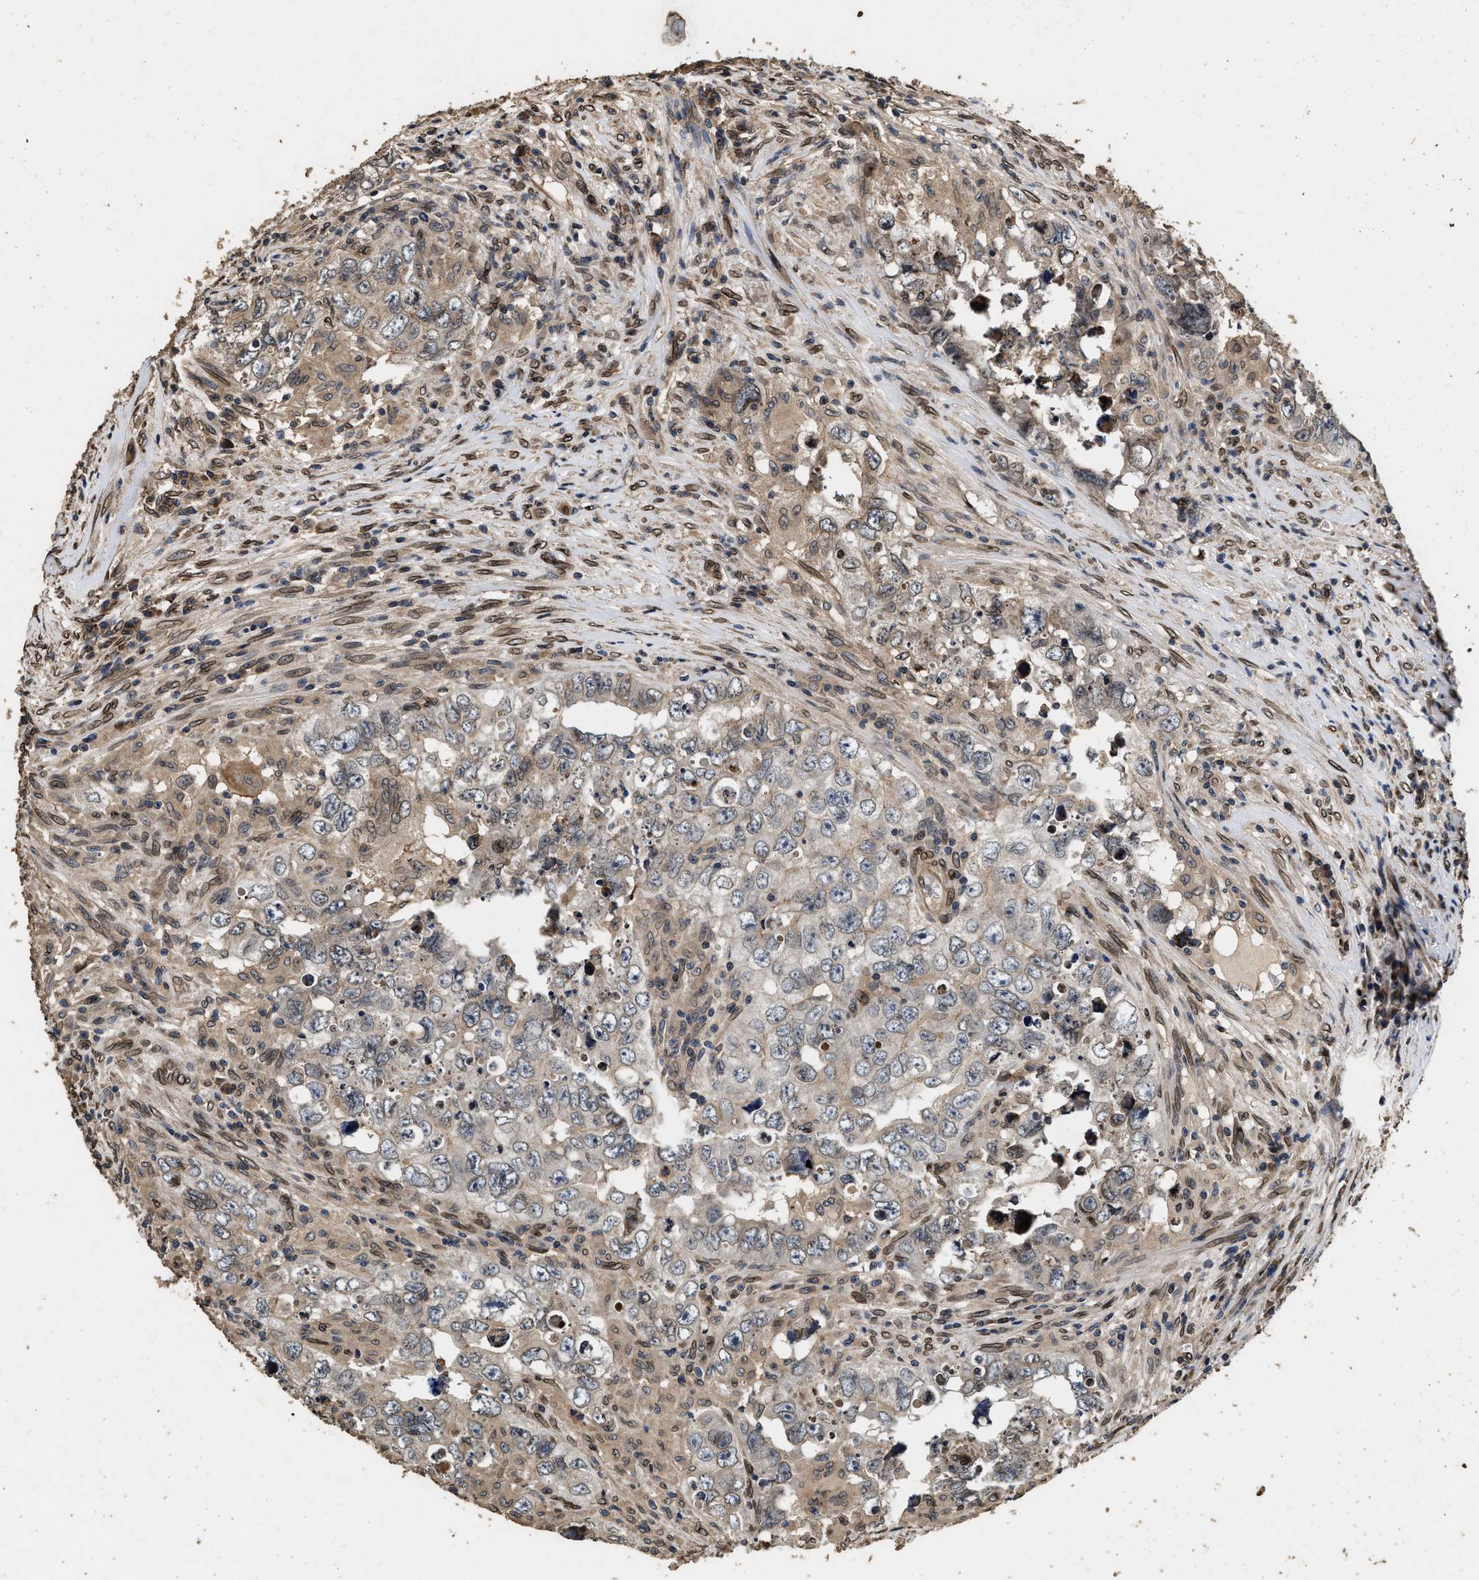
{"staining": {"intensity": "weak", "quantity": ">75%", "location": "cytoplasmic/membranous"}, "tissue": "testis cancer", "cell_type": "Tumor cells", "image_type": "cancer", "snomed": [{"axis": "morphology", "description": "Seminoma, NOS"}, {"axis": "morphology", "description": "Carcinoma, Embryonal, NOS"}, {"axis": "topography", "description": "Testis"}], "caption": "Human seminoma (testis) stained for a protein (brown) displays weak cytoplasmic/membranous positive staining in approximately >75% of tumor cells.", "gene": "ACCS", "patient": {"sex": "male", "age": 43}}